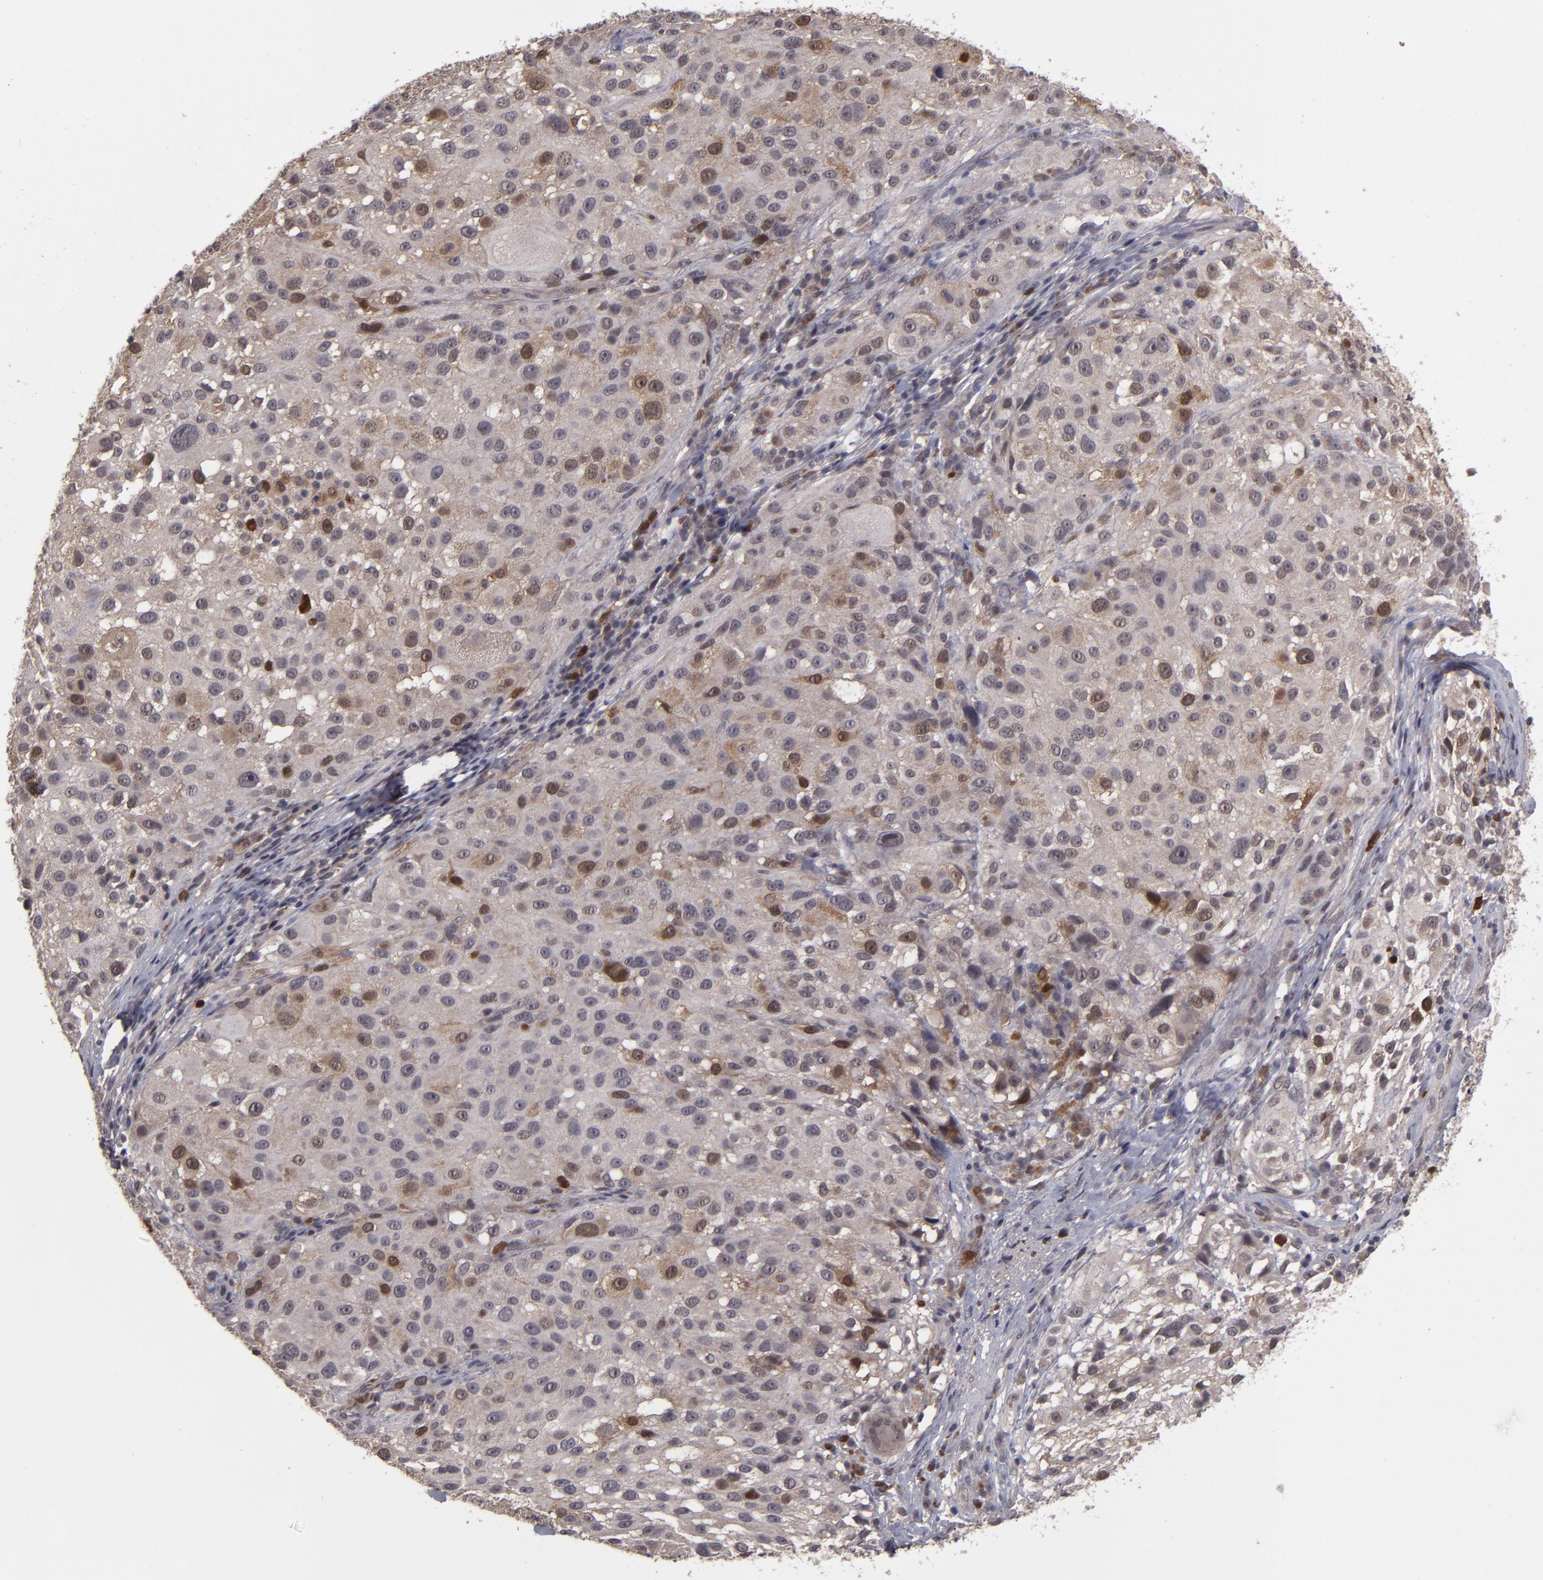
{"staining": {"intensity": "moderate", "quantity": "25%-75%", "location": "cytoplasmic/membranous,nuclear"}, "tissue": "melanoma", "cell_type": "Tumor cells", "image_type": "cancer", "snomed": [{"axis": "morphology", "description": "Necrosis, NOS"}, {"axis": "morphology", "description": "Malignant melanoma, NOS"}, {"axis": "topography", "description": "Skin"}], "caption": "Moderate cytoplasmic/membranous and nuclear protein staining is seen in about 25%-75% of tumor cells in malignant melanoma. (DAB (3,3'-diaminobenzidine) = brown stain, brightfield microscopy at high magnification).", "gene": "TYMS", "patient": {"sex": "female", "age": 87}}